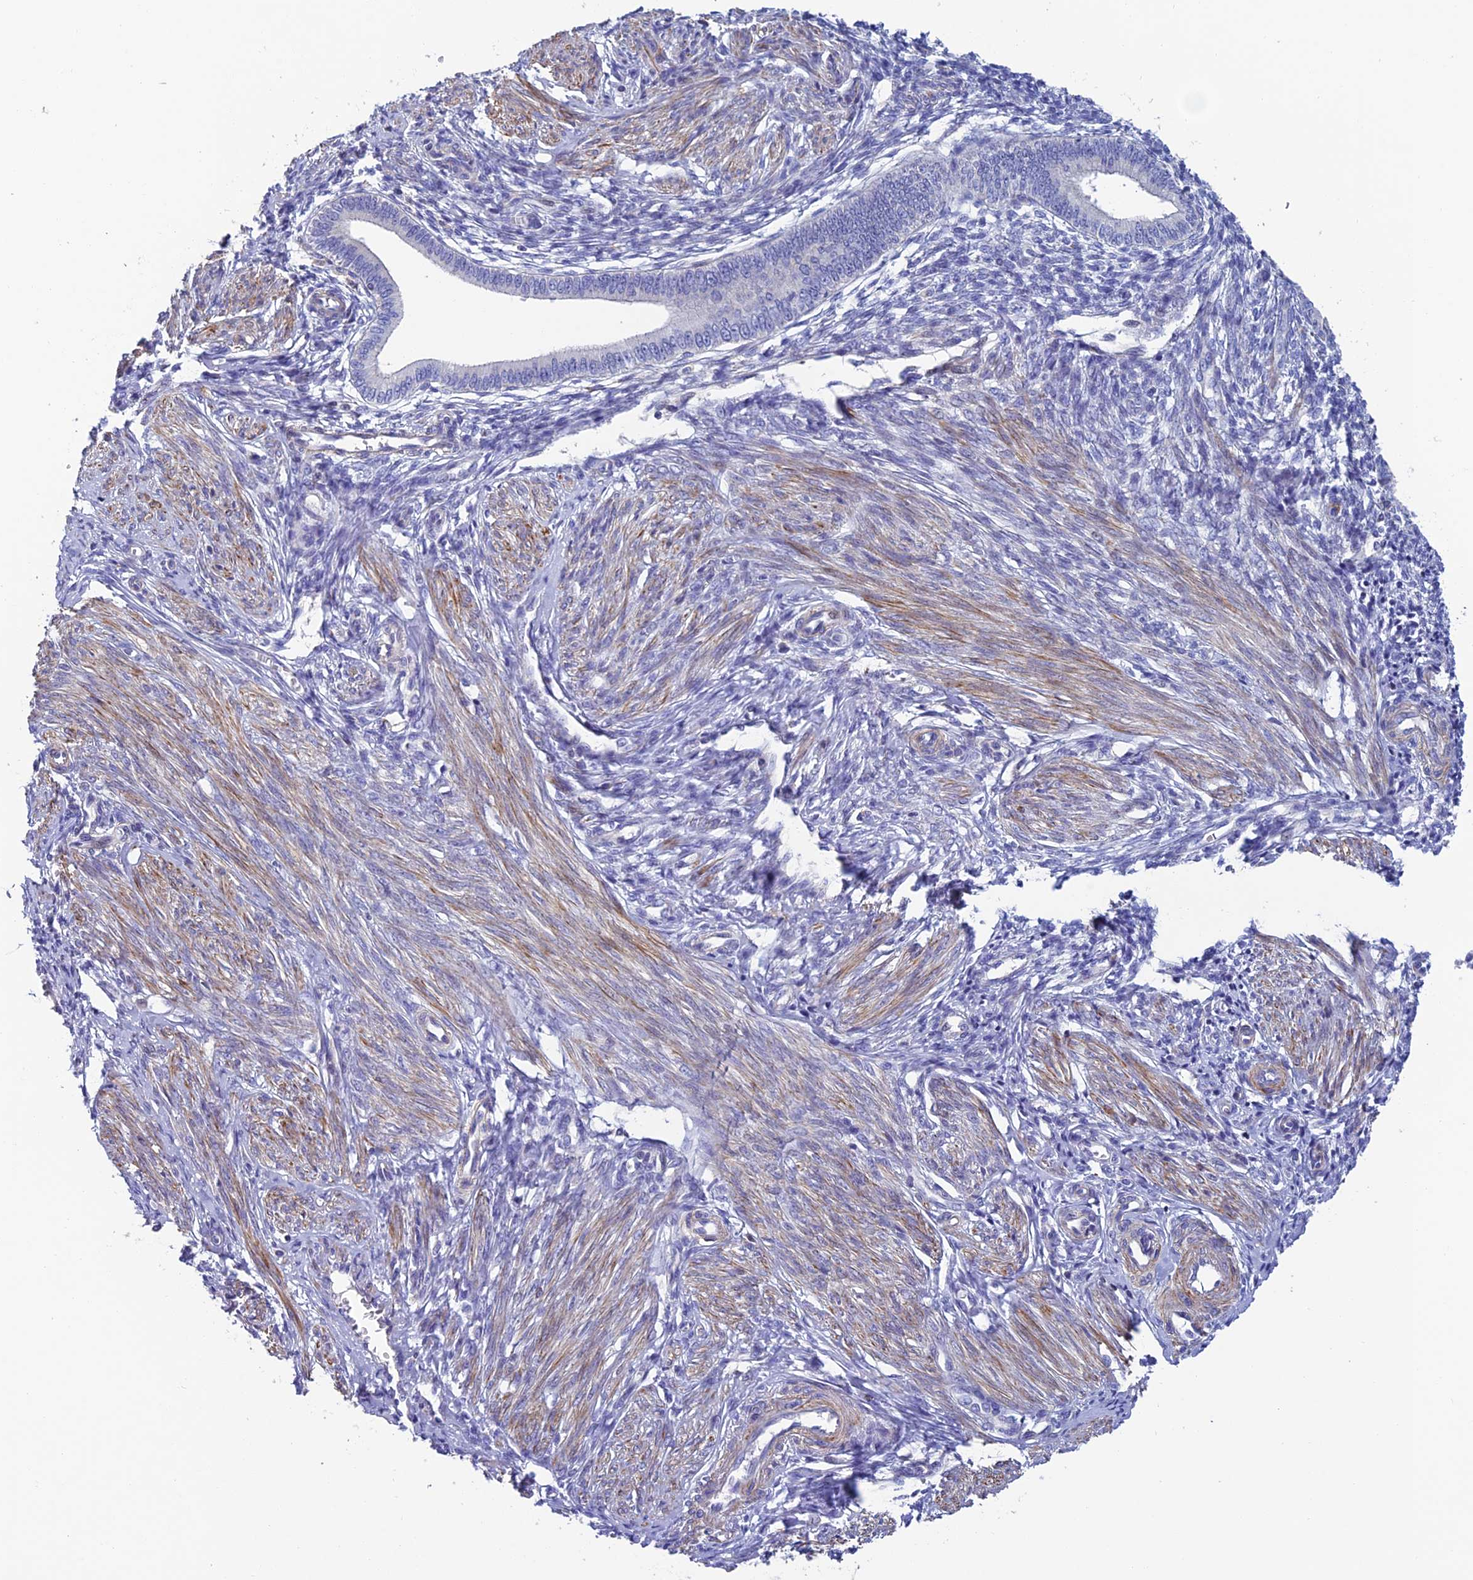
{"staining": {"intensity": "negative", "quantity": "none", "location": "none"}, "tissue": "endometrium", "cell_type": "Cells in endometrial stroma", "image_type": "normal", "snomed": [{"axis": "morphology", "description": "Normal tissue, NOS"}, {"axis": "topography", "description": "Endometrium"}], "caption": "Immunohistochemistry of benign endometrium demonstrates no positivity in cells in endometrial stroma. The staining is performed using DAB (3,3'-diaminobenzidine) brown chromogen with nuclei counter-stained in using hematoxylin.", "gene": "FAM178B", "patient": {"sex": "female", "age": 46}}